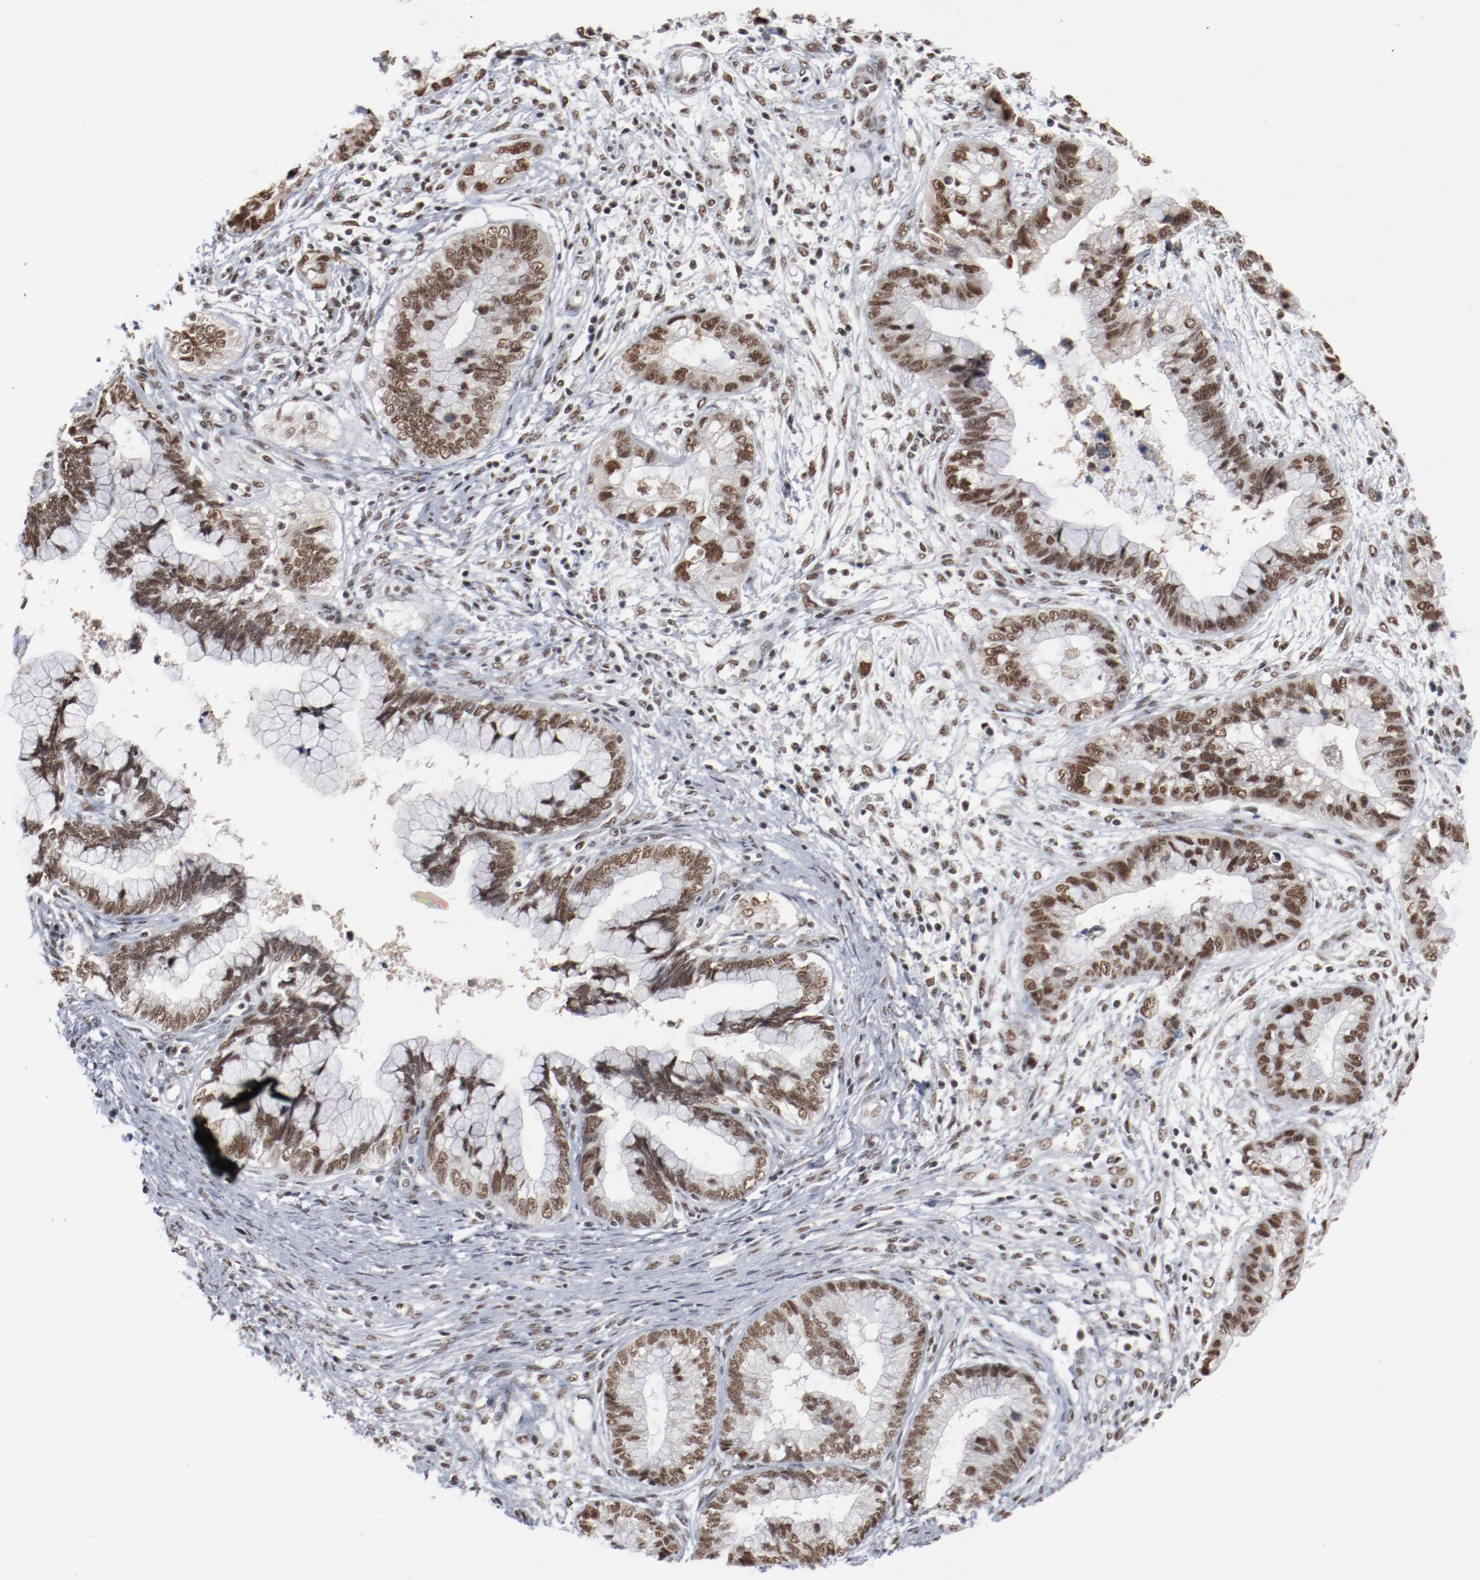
{"staining": {"intensity": "moderate", "quantity": ">75%", "location": "nuclear"}, "tissue": "cervical cancer", "cell_type": "Tumor cells", "image_type": "cancer", "snomed": [{"axis": "morphology", "description": "Adenocarcinoma, NOS"}, {"axis": "topography", "description": "Cervix"}], "caption": "Brown immunohistochemical staining in cervical cancer (adenocarcinoma) demonstrates moderate nuclear expression in approximately >75% of tumor cells.", "gene": "BUB3", "patient": {"sex": "female", "age": 44}}